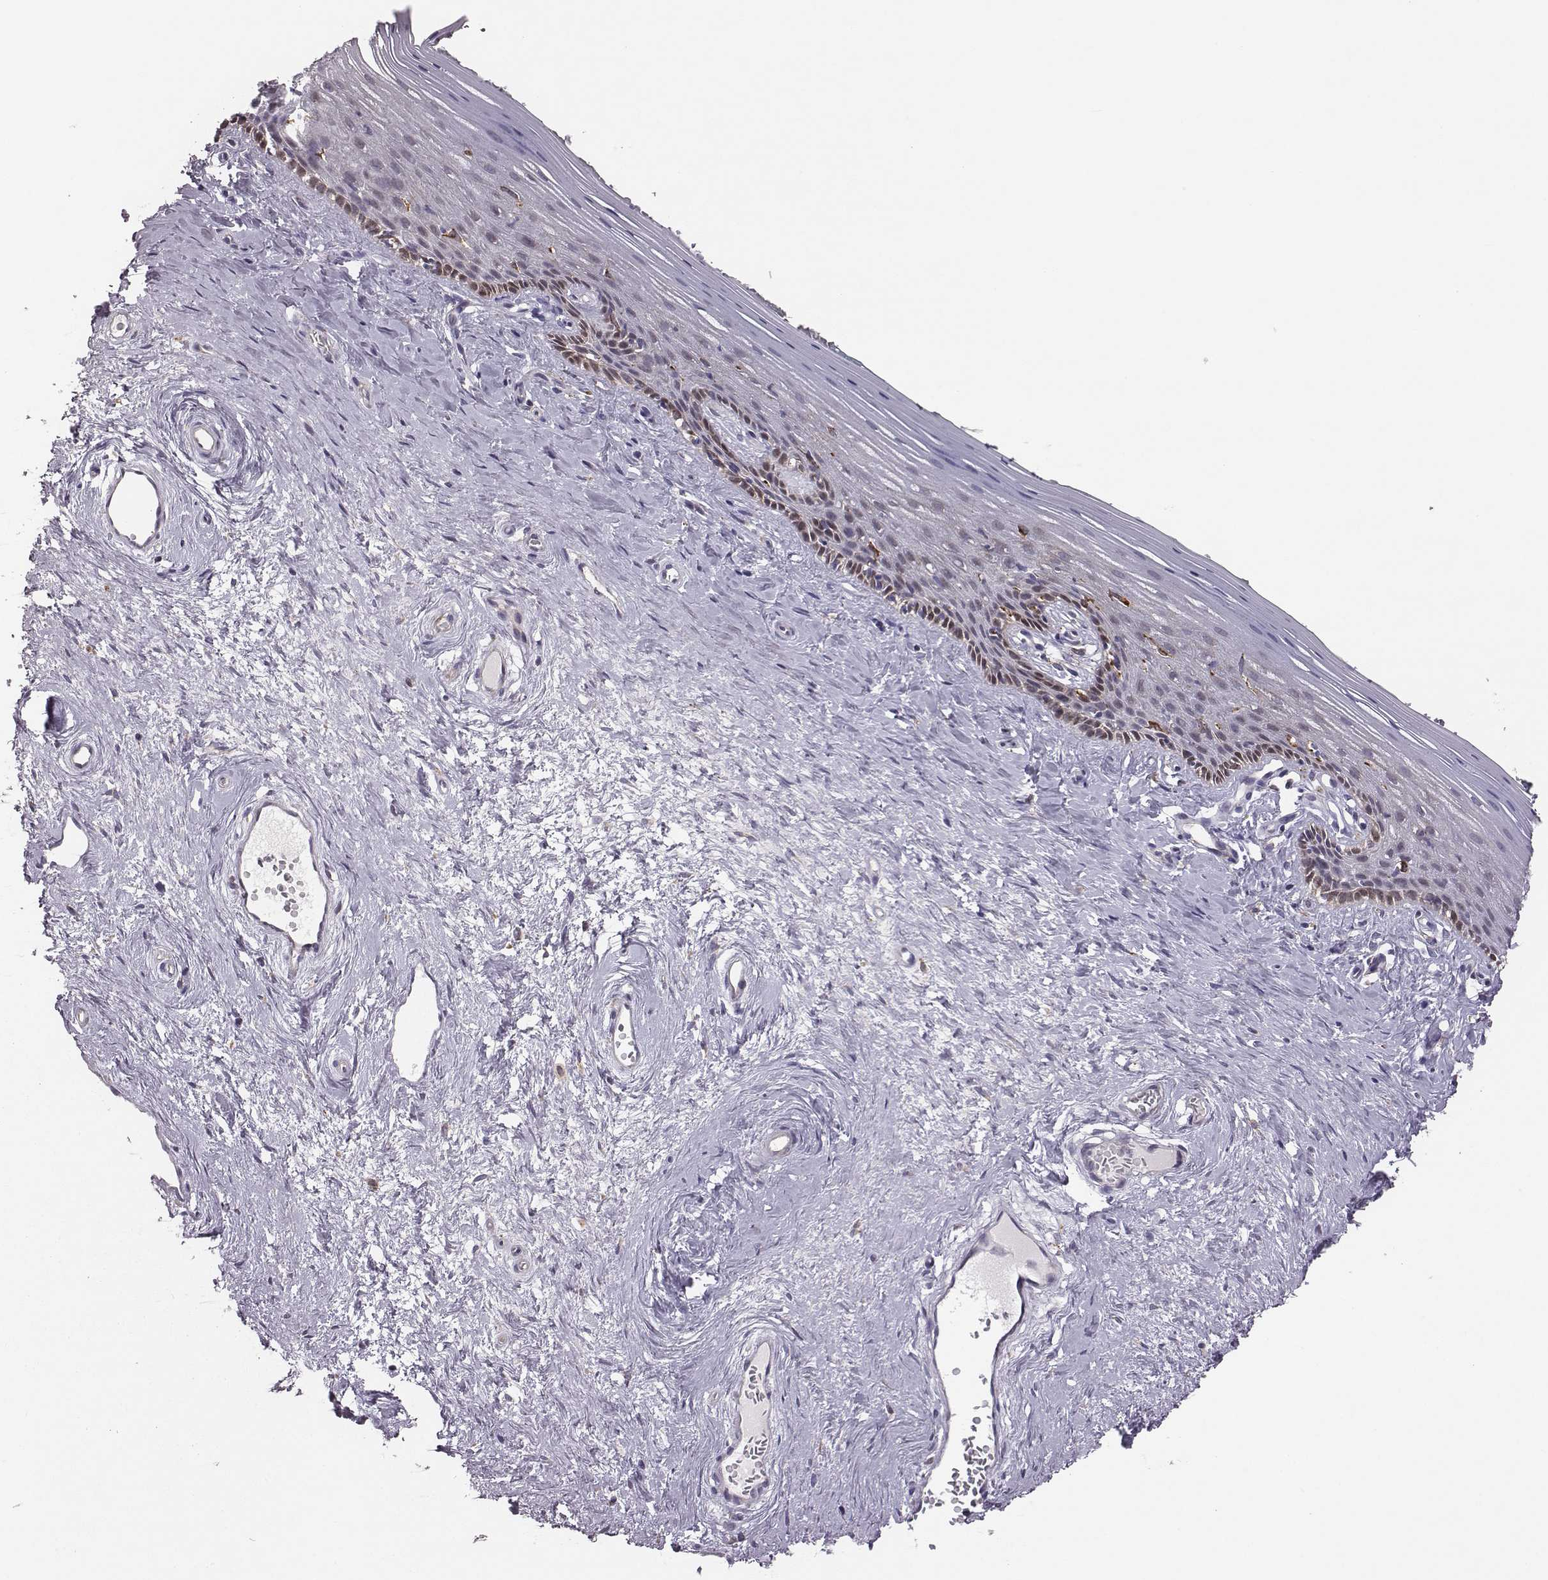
{"staining": {"intensity": "moderate", "quantity": "<25%", "location": "cytoplasmic/membranous"}, "tissue": "vagina", "cell_type": "Squamous epithelial cells", "image_type": "normal", "snomed": [{"axis": "morphology", "description": "Normal tissue, NOS"}, {"axis": "topography", "description": "Vagina"}], "caption": "Protein expression analysis of unremarkable human vagina reveals moderate cytoplasmic/membranous staining in approximately <25% of squamous epithelial cells.", "gene": "SELENOI", "patient": {"sex": "female", "age": 45}}